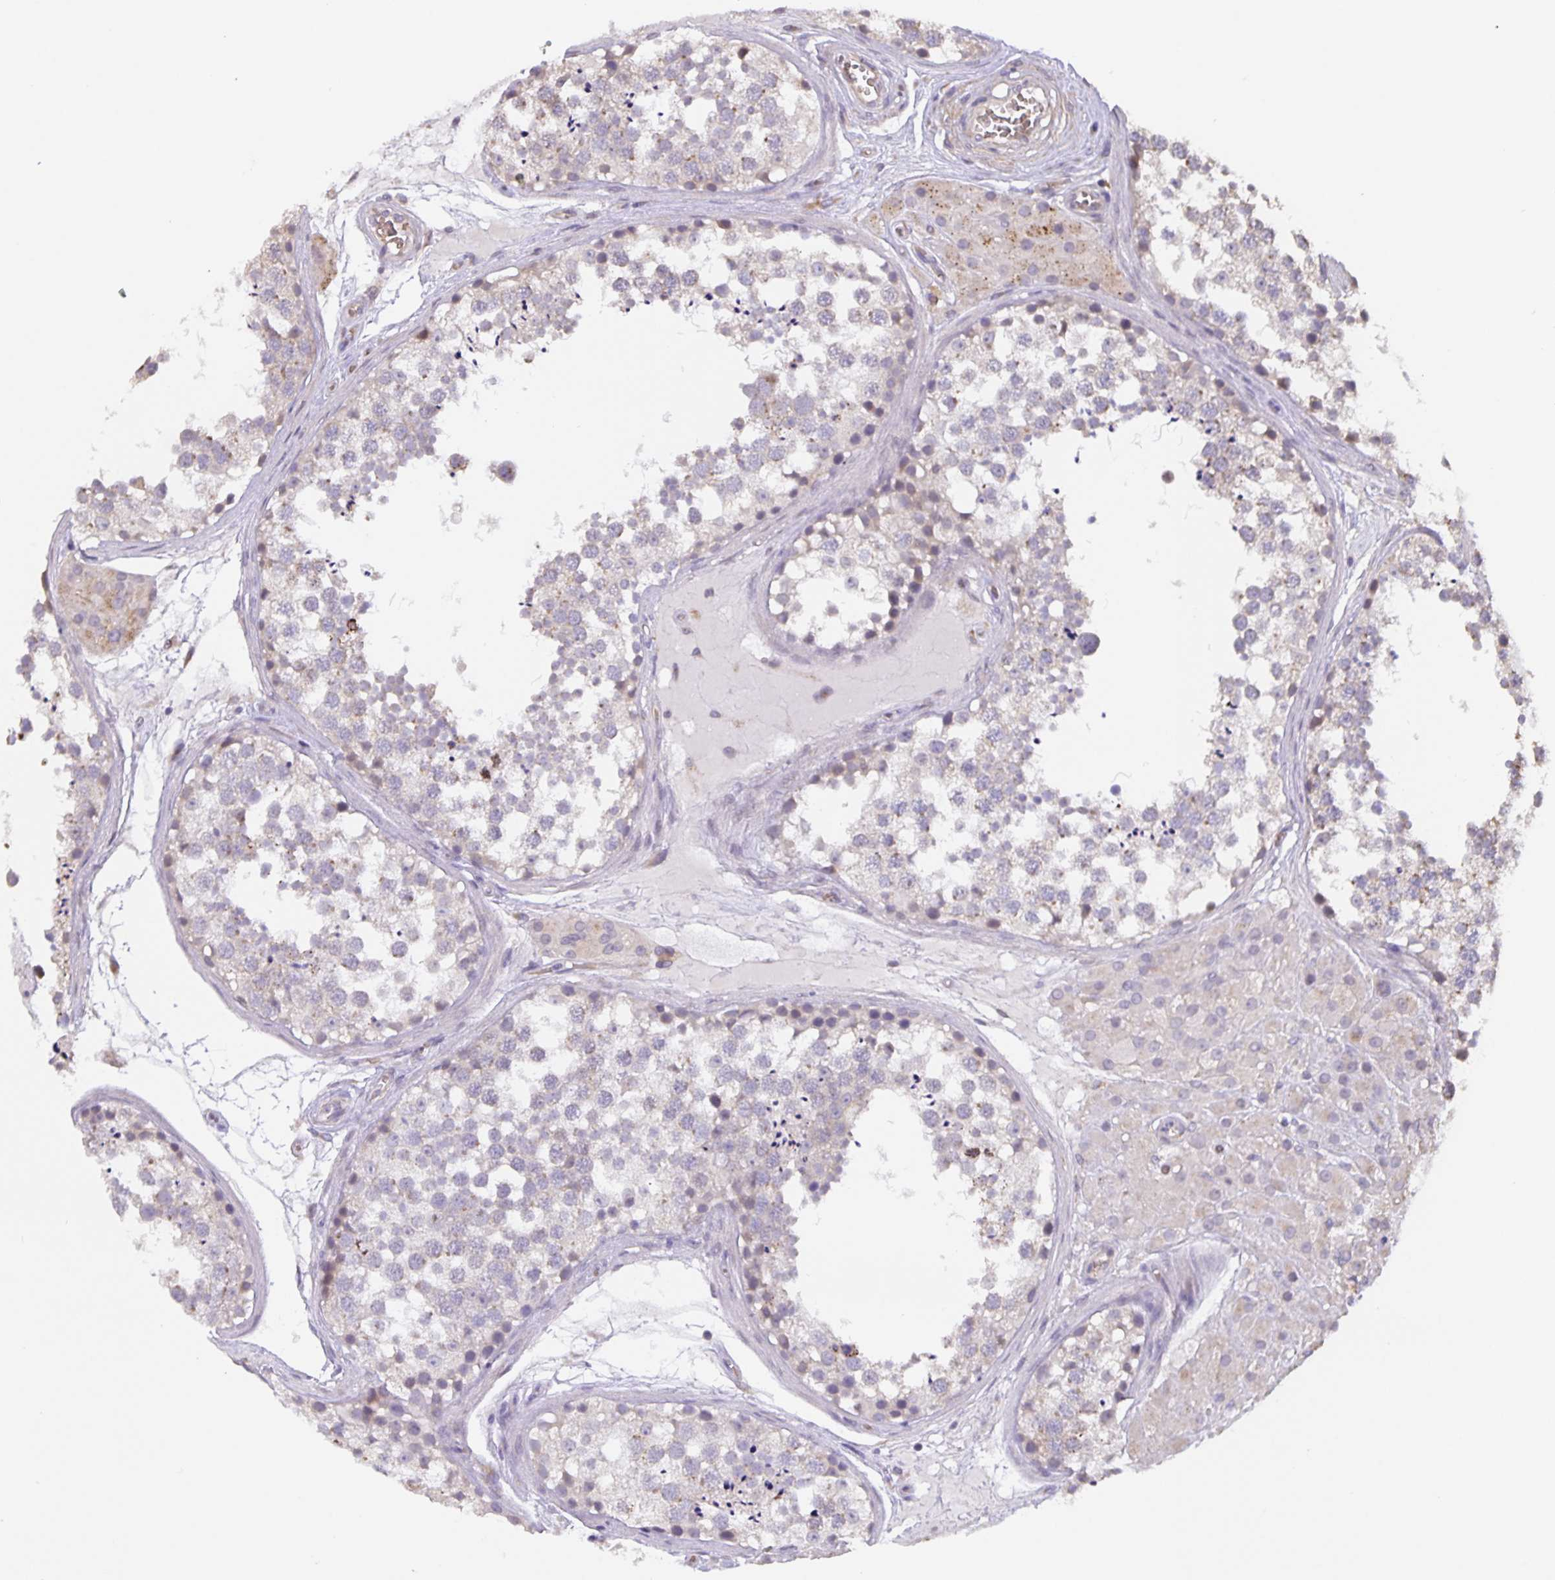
{"staining": {"intensity": "moderate", "quantity": "<25%", "location": "cytoplasmic/membranous"}, "tissue": "testis", "cell_type": "Cells in seminiferous ducts", "image_type": "normal", "snomed": [{"axis": "morphology", "description": "Normal tissue, NOS"}, {"axis": "morphology", "description": "Seminoma, NOS"}, {"axis": "topography", "description": "Testis"}], "caption": "Immunohistochemistry staining of unremarkable testis, which demonstrates low levels of moderate cytoplasmic/membranous positivity in approximately <25% of cells in seminiferous ducts indicating moderate cytoplasmic/membranous protein positivity. The staining was performed using DAB (3,3'-diaminobenzidine) (brown) for protein detection and nuclei were counterstained in hematoxylin (blue).", "gene": "TMEM71", "patient": {"sex": "male", "age": 65}}